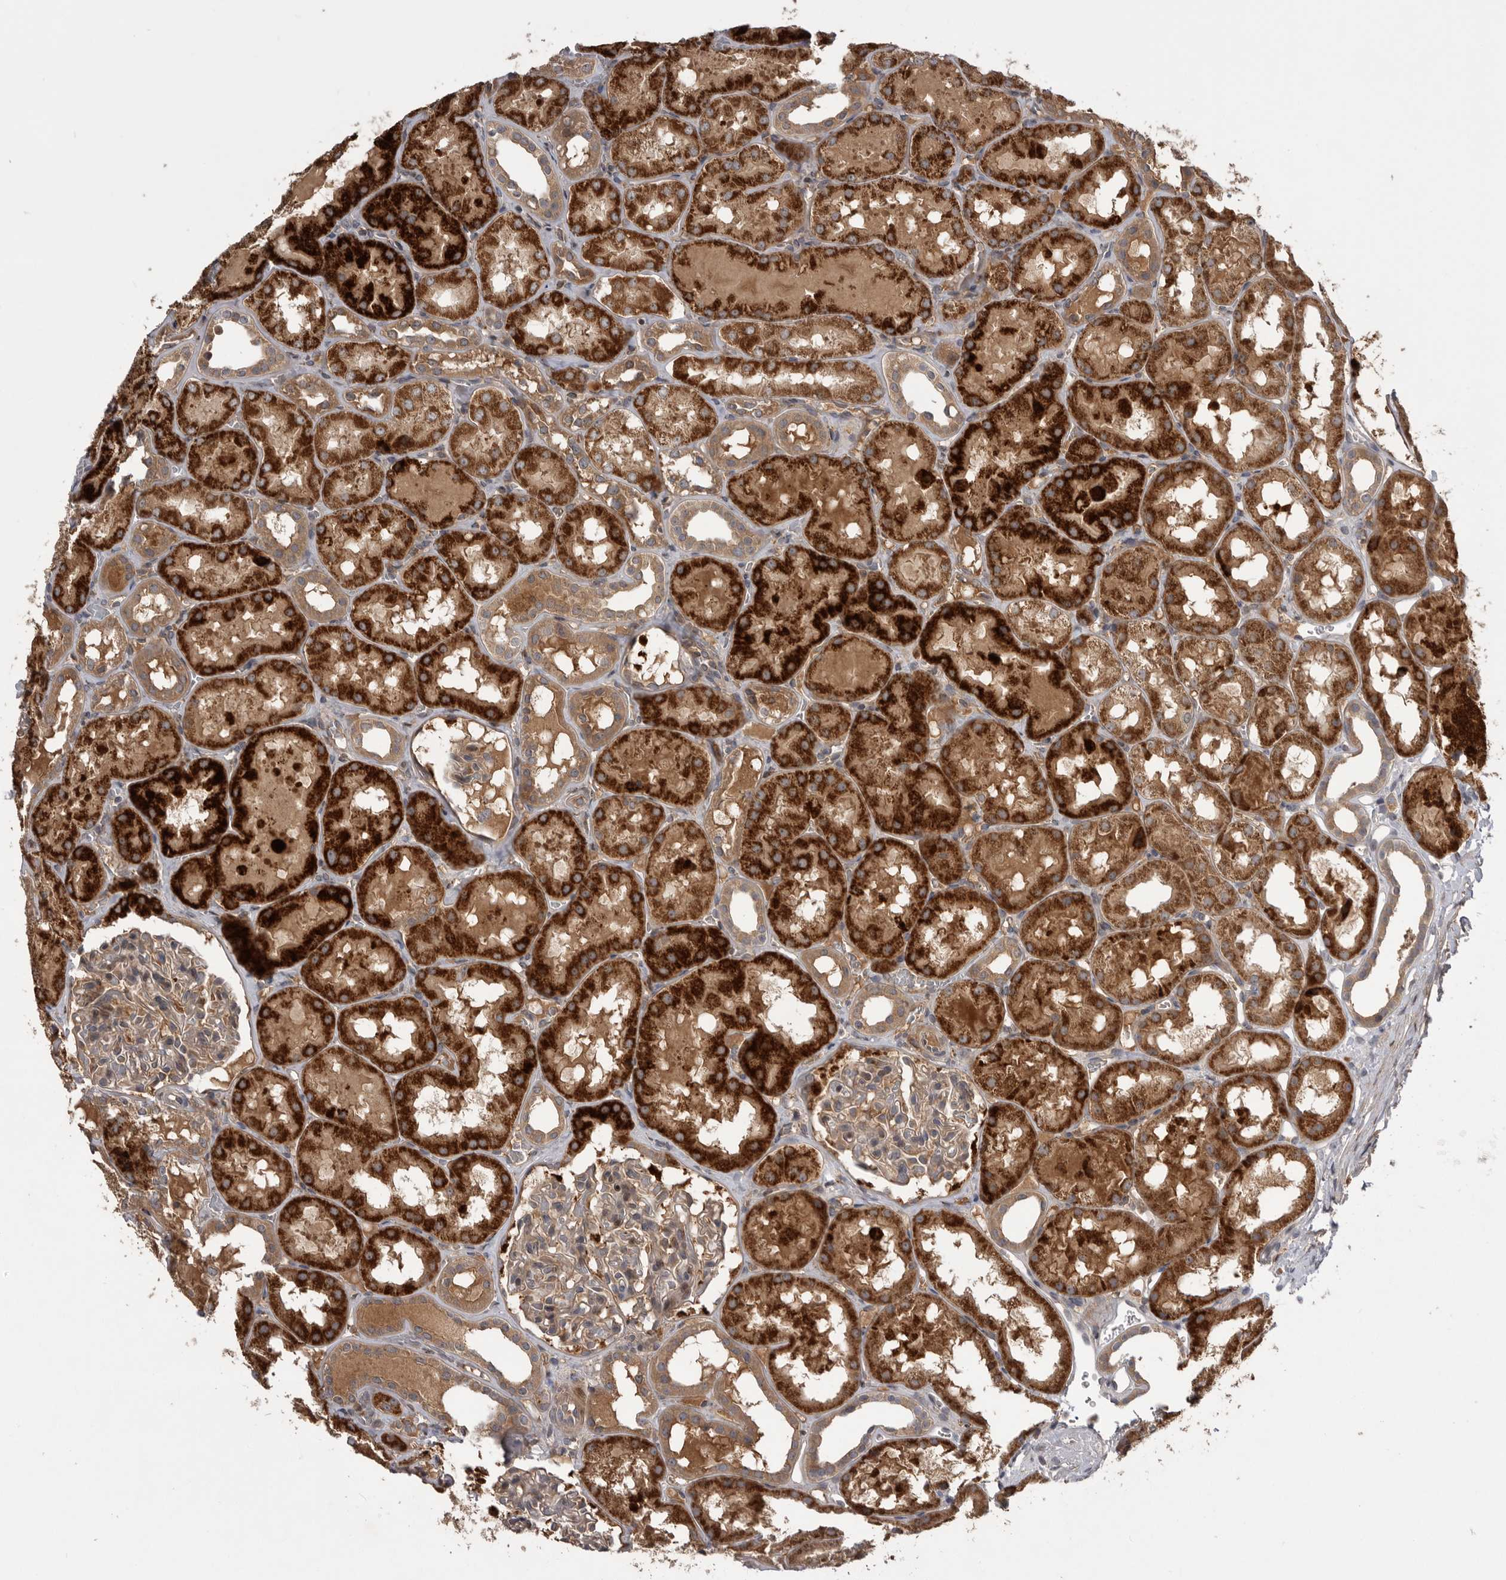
{"staining": {"intensity": "weak", "quantity": ">75%", "location": "cytoplasmic/membranous"}, "tissue": "kidney", "cell_type": "Cells in glomeruli", "image_type": "normal", "snomed": [{"axis": "morphology", "description": "Normal tissue, NOS"}, {"axis": "topography", "description": "Kidney"}, {"axis": "topography", "description": "Urinary bladder"}], "caption": "Protein expression analysis of unremarkable human kidney reveals weak cytoplasmic/membranous positivity in about >75% of cells in glomeruli. (Brightfield microscopy of DAB IHC at high magnification).", "gene": "RAB3GAP2", "patient": {"sex": "male", "age": 16}}